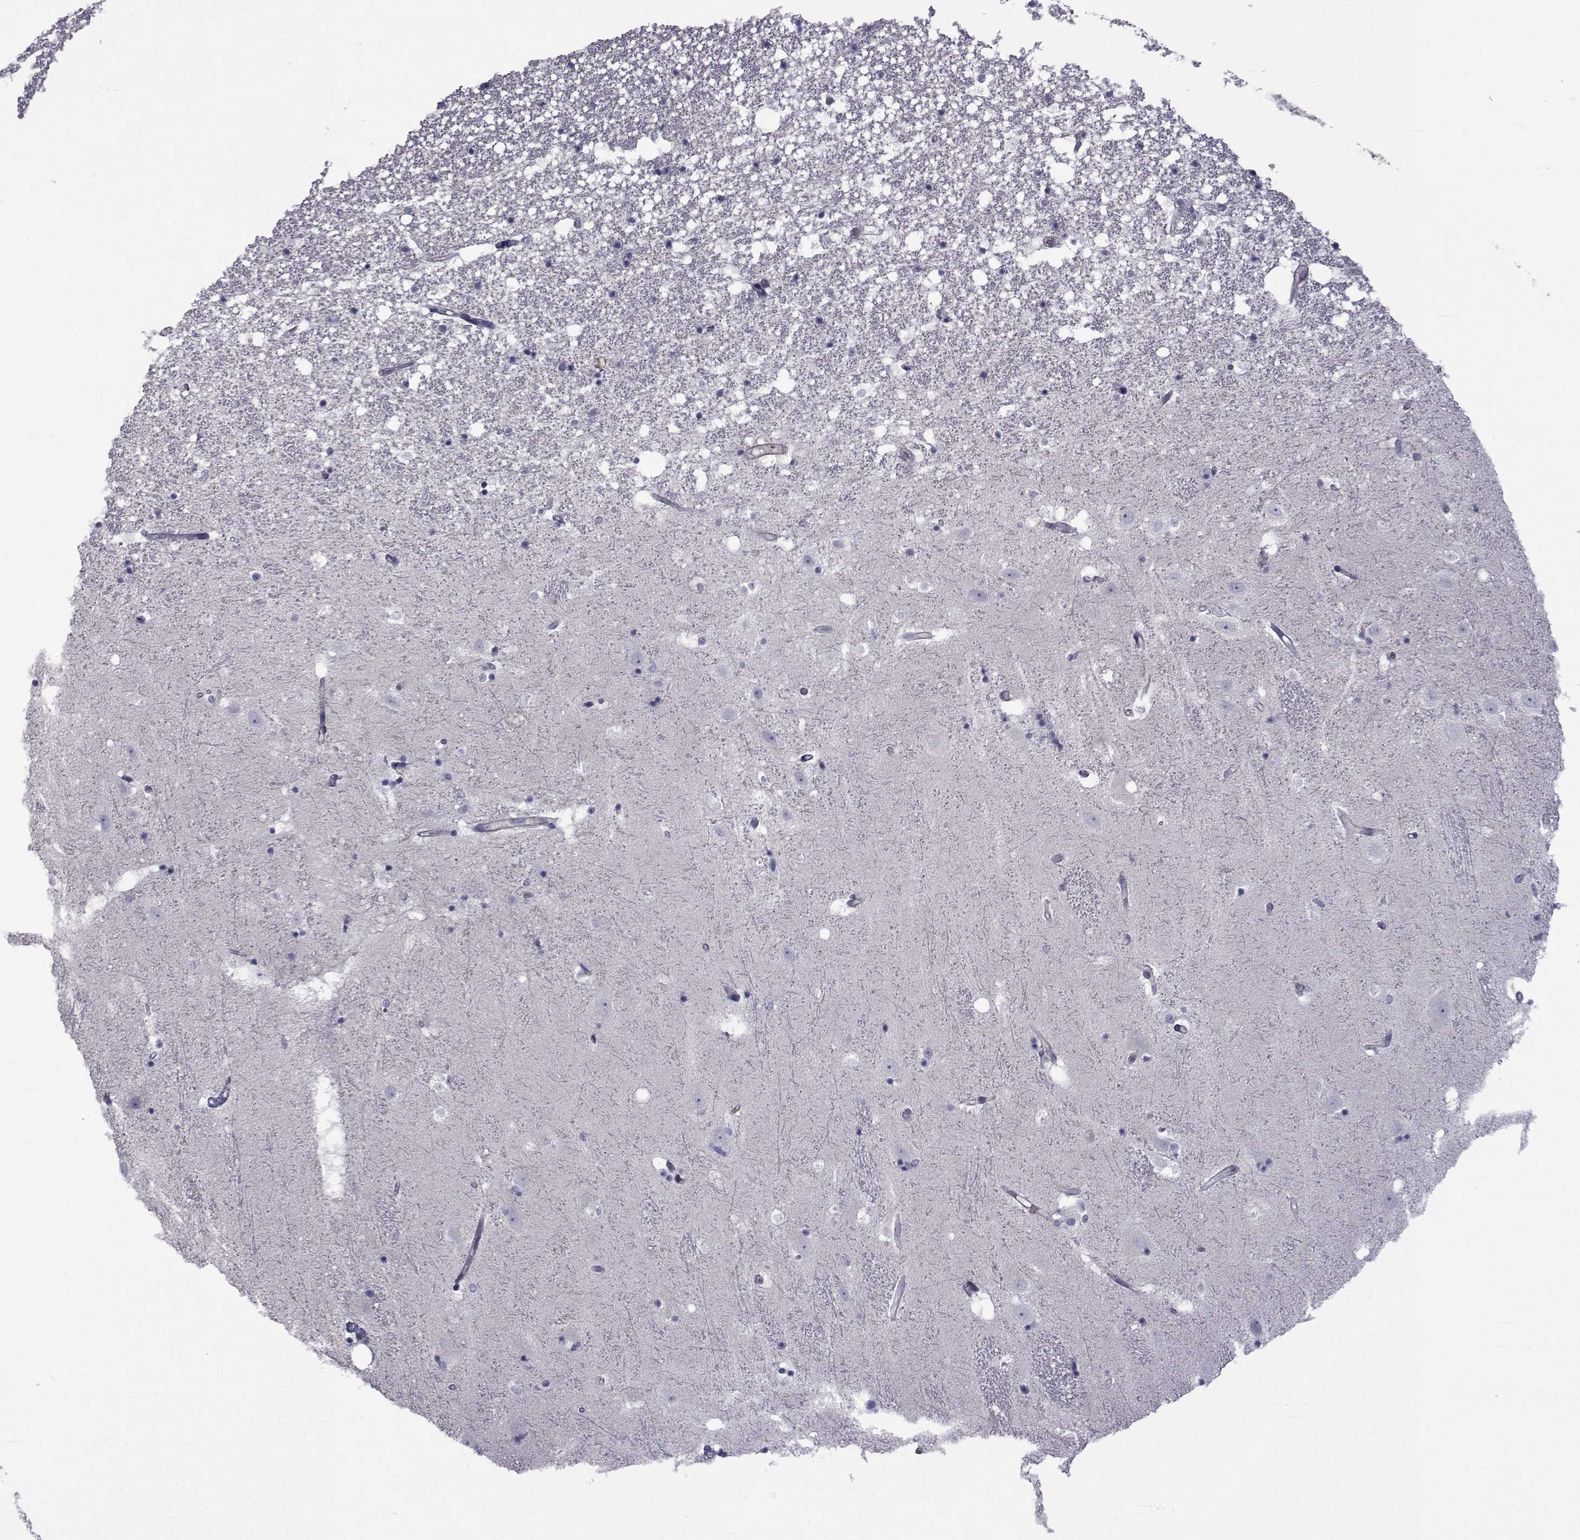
{"staining": {"intensity": "negative", "quantity": "none", "location": "none"}, "tissue": "hippocampus", "cell_type": "Glial cells", "image_type": "normal", "snomed": [{"axis": "morphology", "description": "Normal tissue, NOS"}, {"axis": "topography", "description": "Hippocampus"}], "caption": "Immunohistochemistry micrograph of benign hippocampus: human hippocampus stained with DAB exhibits no significant protein staining in glial cells.", "gene": "SLC30A10", "patient": {"sex": "male", "age": 49}}